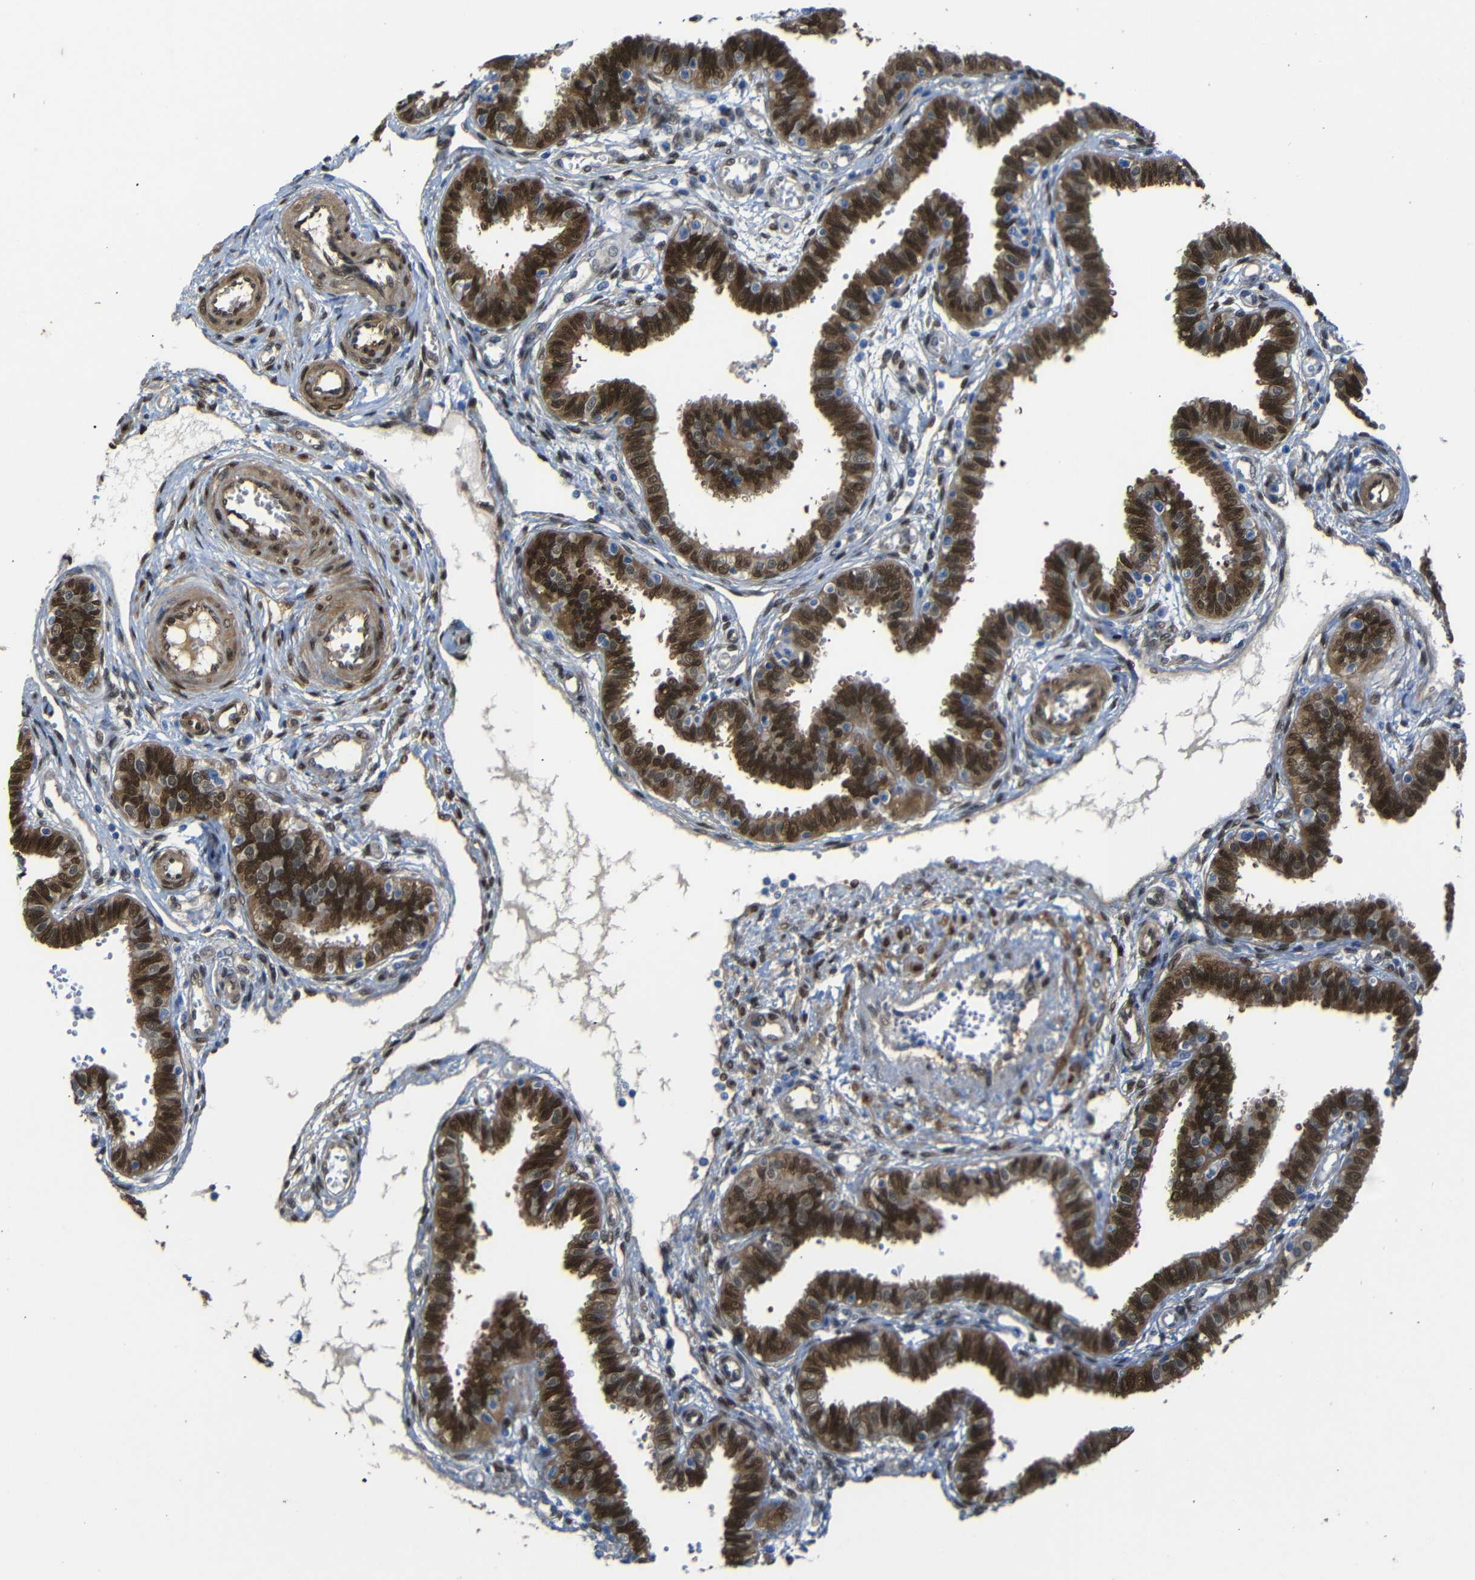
{"staining": {"intensity": "strong", "quantity": ">75%", "location": "cytoplasmic/membranous,nuclear"}, "tissue": "fallopian tube", "cell_type": "Glandular cells", "image_type": "normal", "snomed": [{"axis": "morphology", "description": "Normal tissue, NOS"}, {"axis": "topography", "description": "Fallopian tube"}], "caption": "About >75% of glandular cells in normal human fallopian tube exhibit strong cytoplasmic/membranous,nuclear protein staining as visualized by brown immunohistochemical staining.", "gene": "YAP1", "patient": {"sex": "female", "age": 32}}